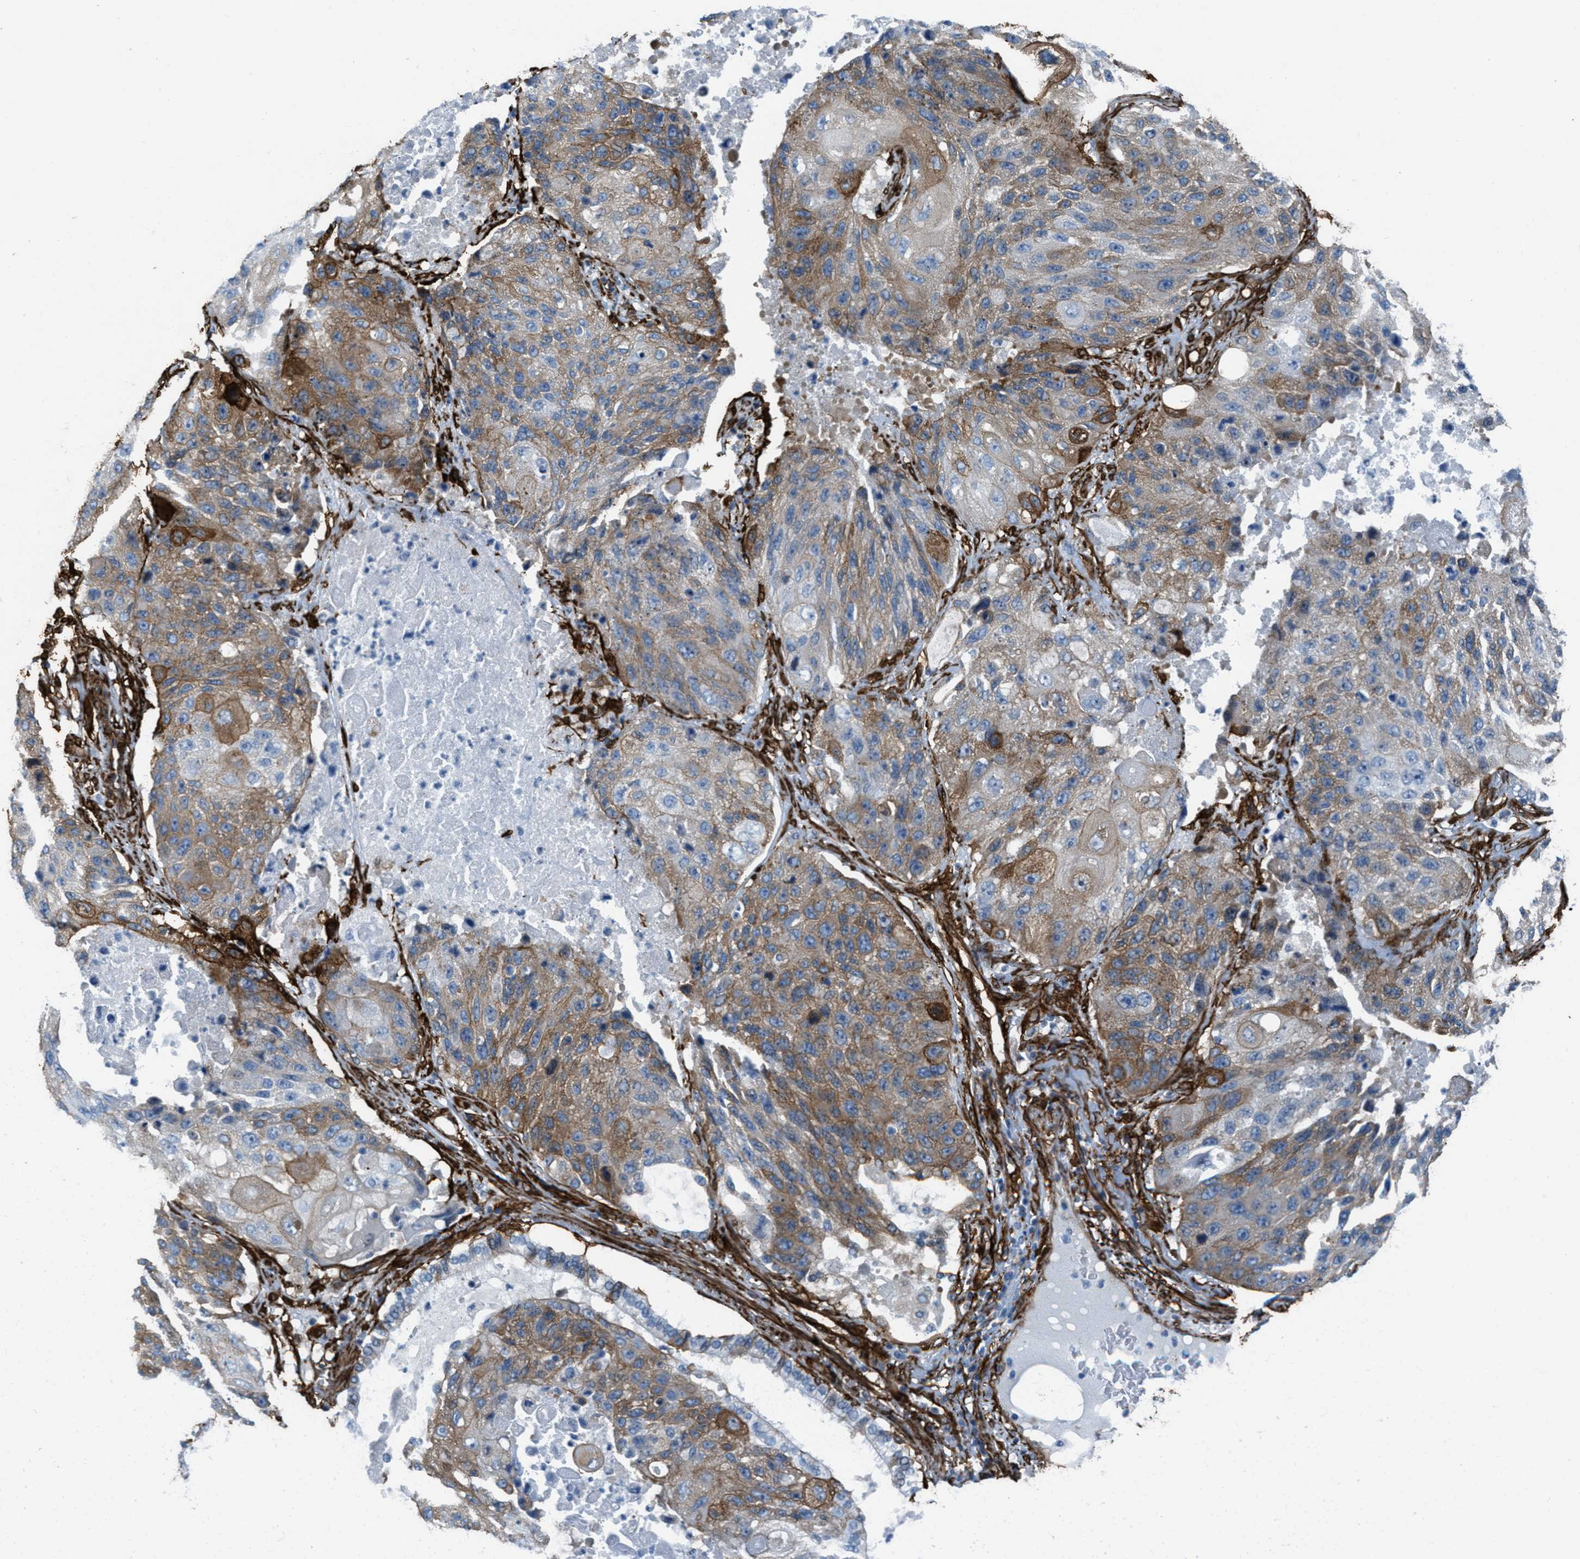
{"staining": {"intensity": "moderate", "quantity": ">75%", "location": "cytoplasmic/membranous"}, "tissue": "lung cancer", "cell_type": "Tumor cells", "image_type": "cancer", "snomed": [{"axis": "morphology", "description": "Squamous cell carcinoma, NOS"}, {"axis": "topography", "description": "Lung"}], "caption": "Immunohistochemistry (IHC) (DAB) staining of lung cancer (squamous cell carcinoma) exhibits moderate cytoplasmic/membranous protein positivity in approximately >75% of tumor cells. Using DAB (3,3'-diaminobenzidine) (brown) and hematoxylin (blue) stains, captured at high magnification using brightfield microscopy.", "gene": "CALD1", "patient": {"sex": "male", "age": 61}}